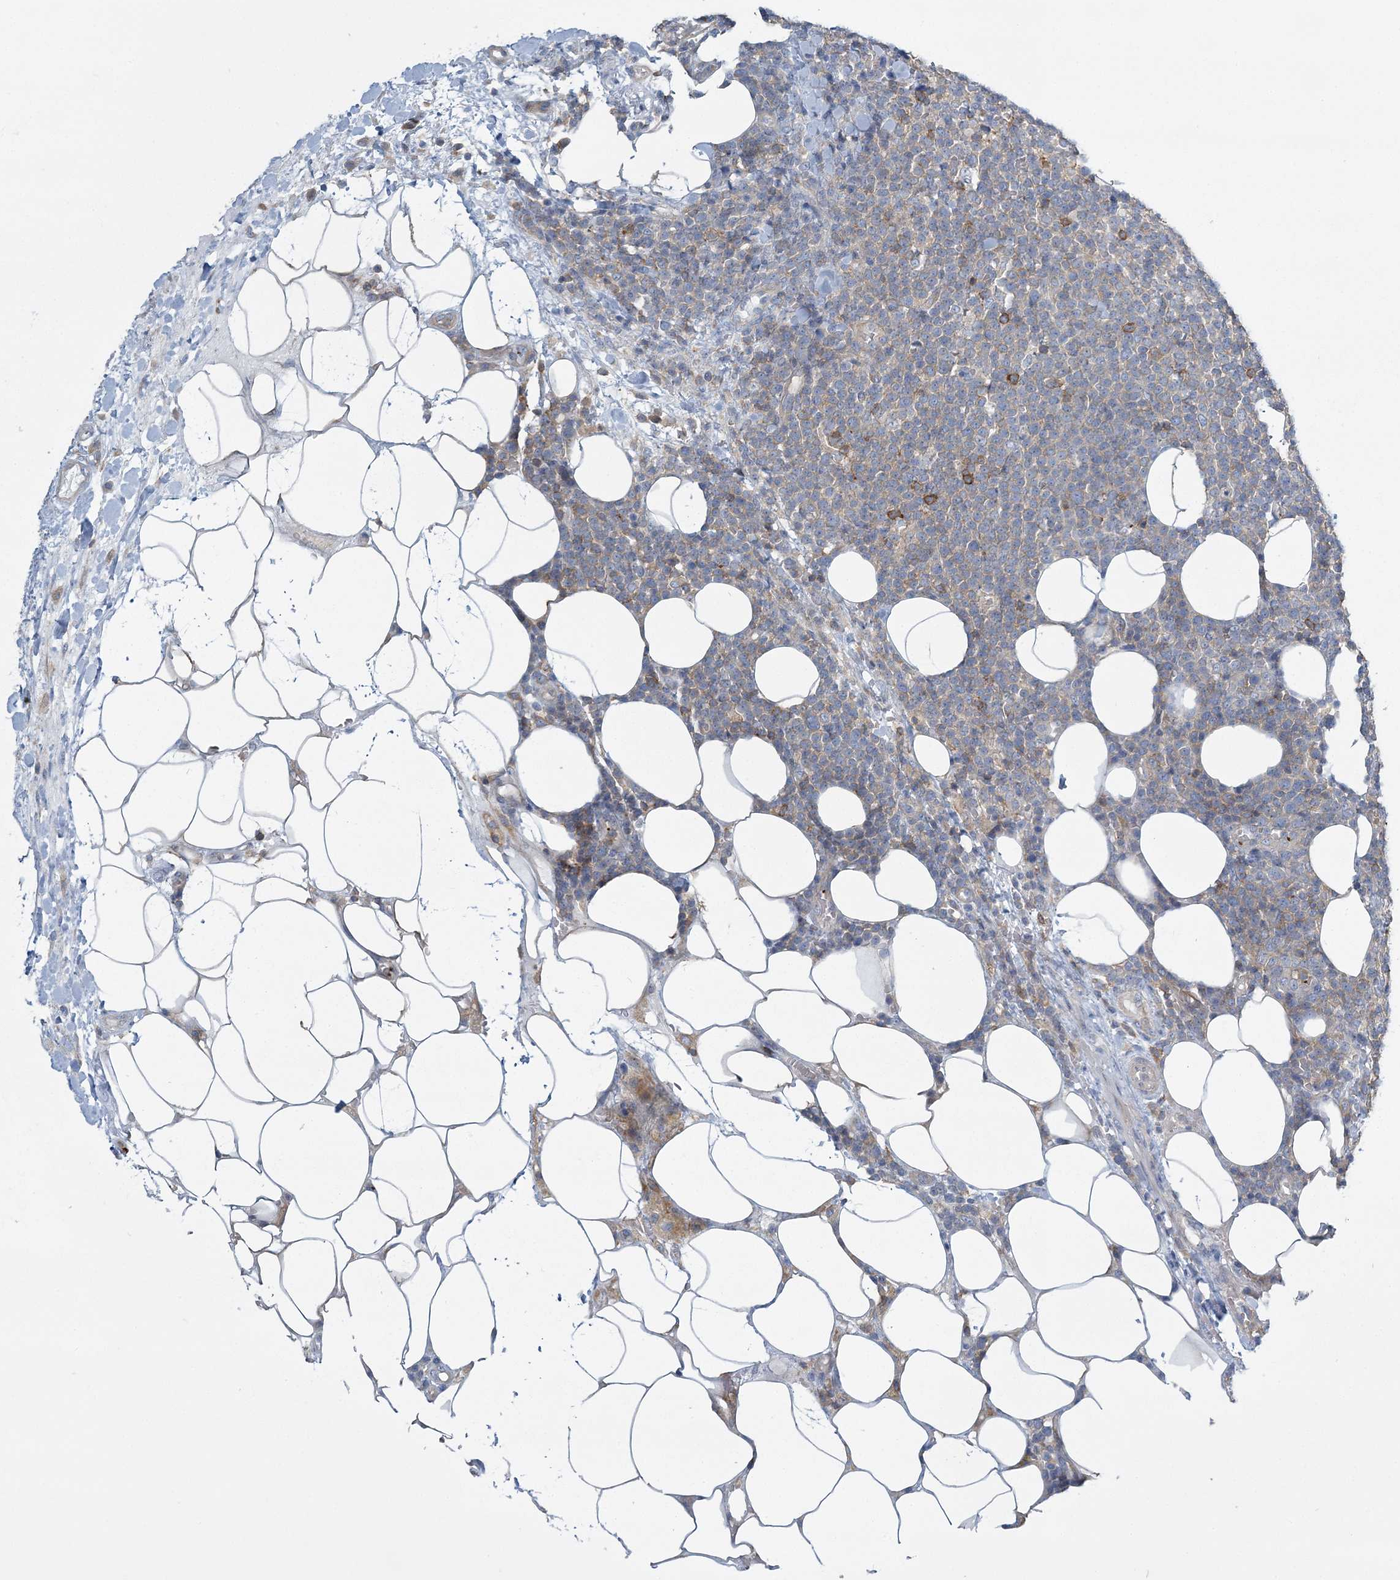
{"staining": {"intensity": "moderate", "quantity": "<25%", "location": "cytoplasmic/membranous"}, "tissue": "lymphoma", "cell_type": "Tumor cells", "image_type": "cancer", "snomed": [{"axis": "morphology", "description": "Malignant lymphoma, non-Hodgkin's type, High grade"}, {"axis": "topography", "description": "Lymph node"}], "caption": "A low amount of moderate cytoplasmic/membranous staining is present in about <25% of tumor cells in high-grade malignant lymphoma, non-Hodgkin's type tissue.", "gene": "CUEDC2", "patient": {"sex": "male", "age": 61}}